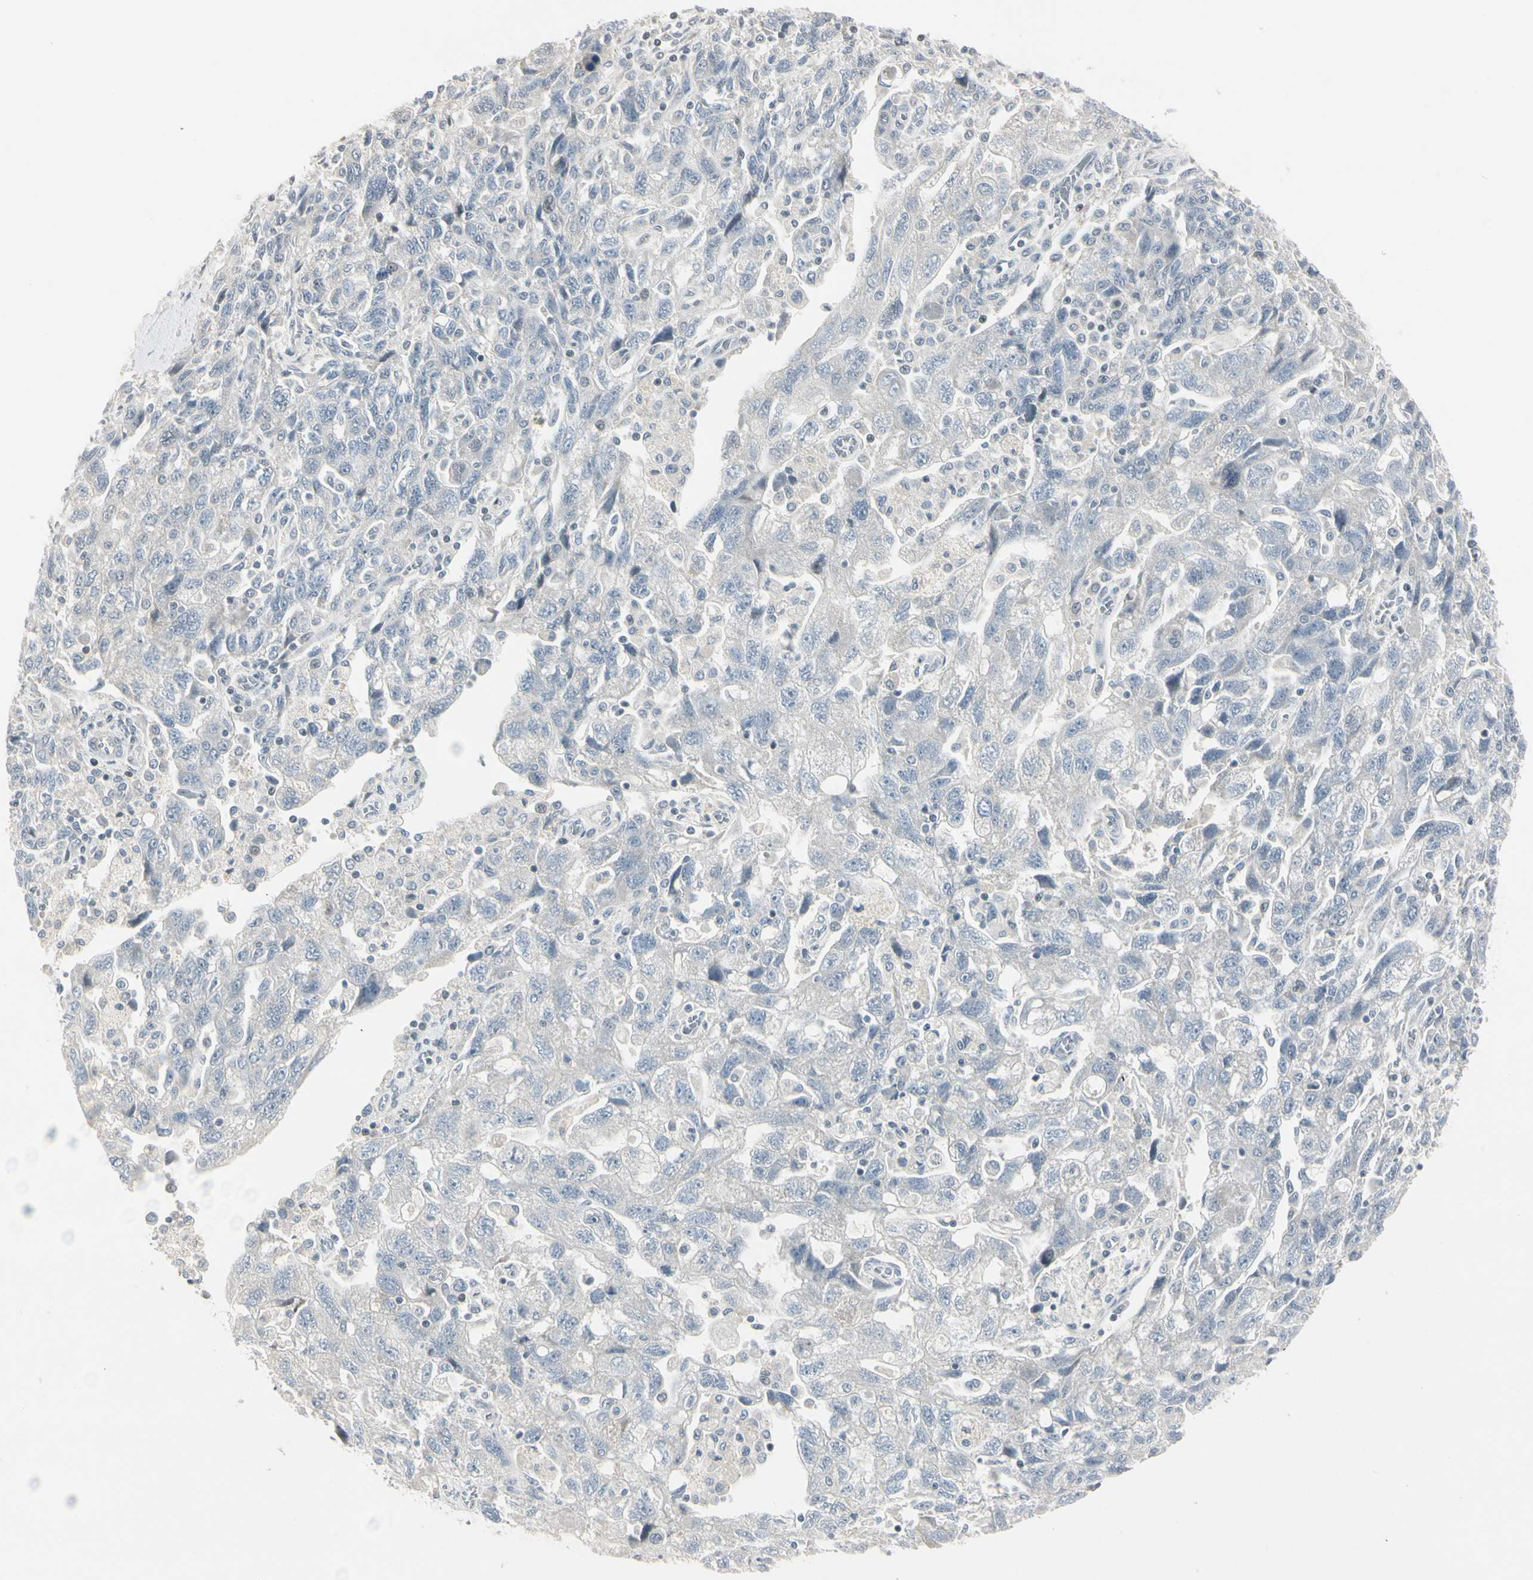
{"staining": {"intensity": "negative", "quantity": "none", "location": "none"}, "tissue": "ovarian cancer", "cell_type": "Tumor cells", "image_type": "cancer", "snomed": [{"axis": "morphology", "description": "Carcinoma, NOS"}, {"axis": "morphology", "description": "Cystadenocarcinoma, serous, NOS"}, {"axis": "topography", "description": "Ovary"}], "caption": "An image of serous cystadenocarcinoma (ovarian) stained for a protein exhibits no brown staining in tumor cells. (Stains: DAB IHC with hematoxylin counter stain, Microscopy: brightfield microscopy at high magnification).", "gene": "DMPK", "patient": {"sex": "female", "age": 69}}